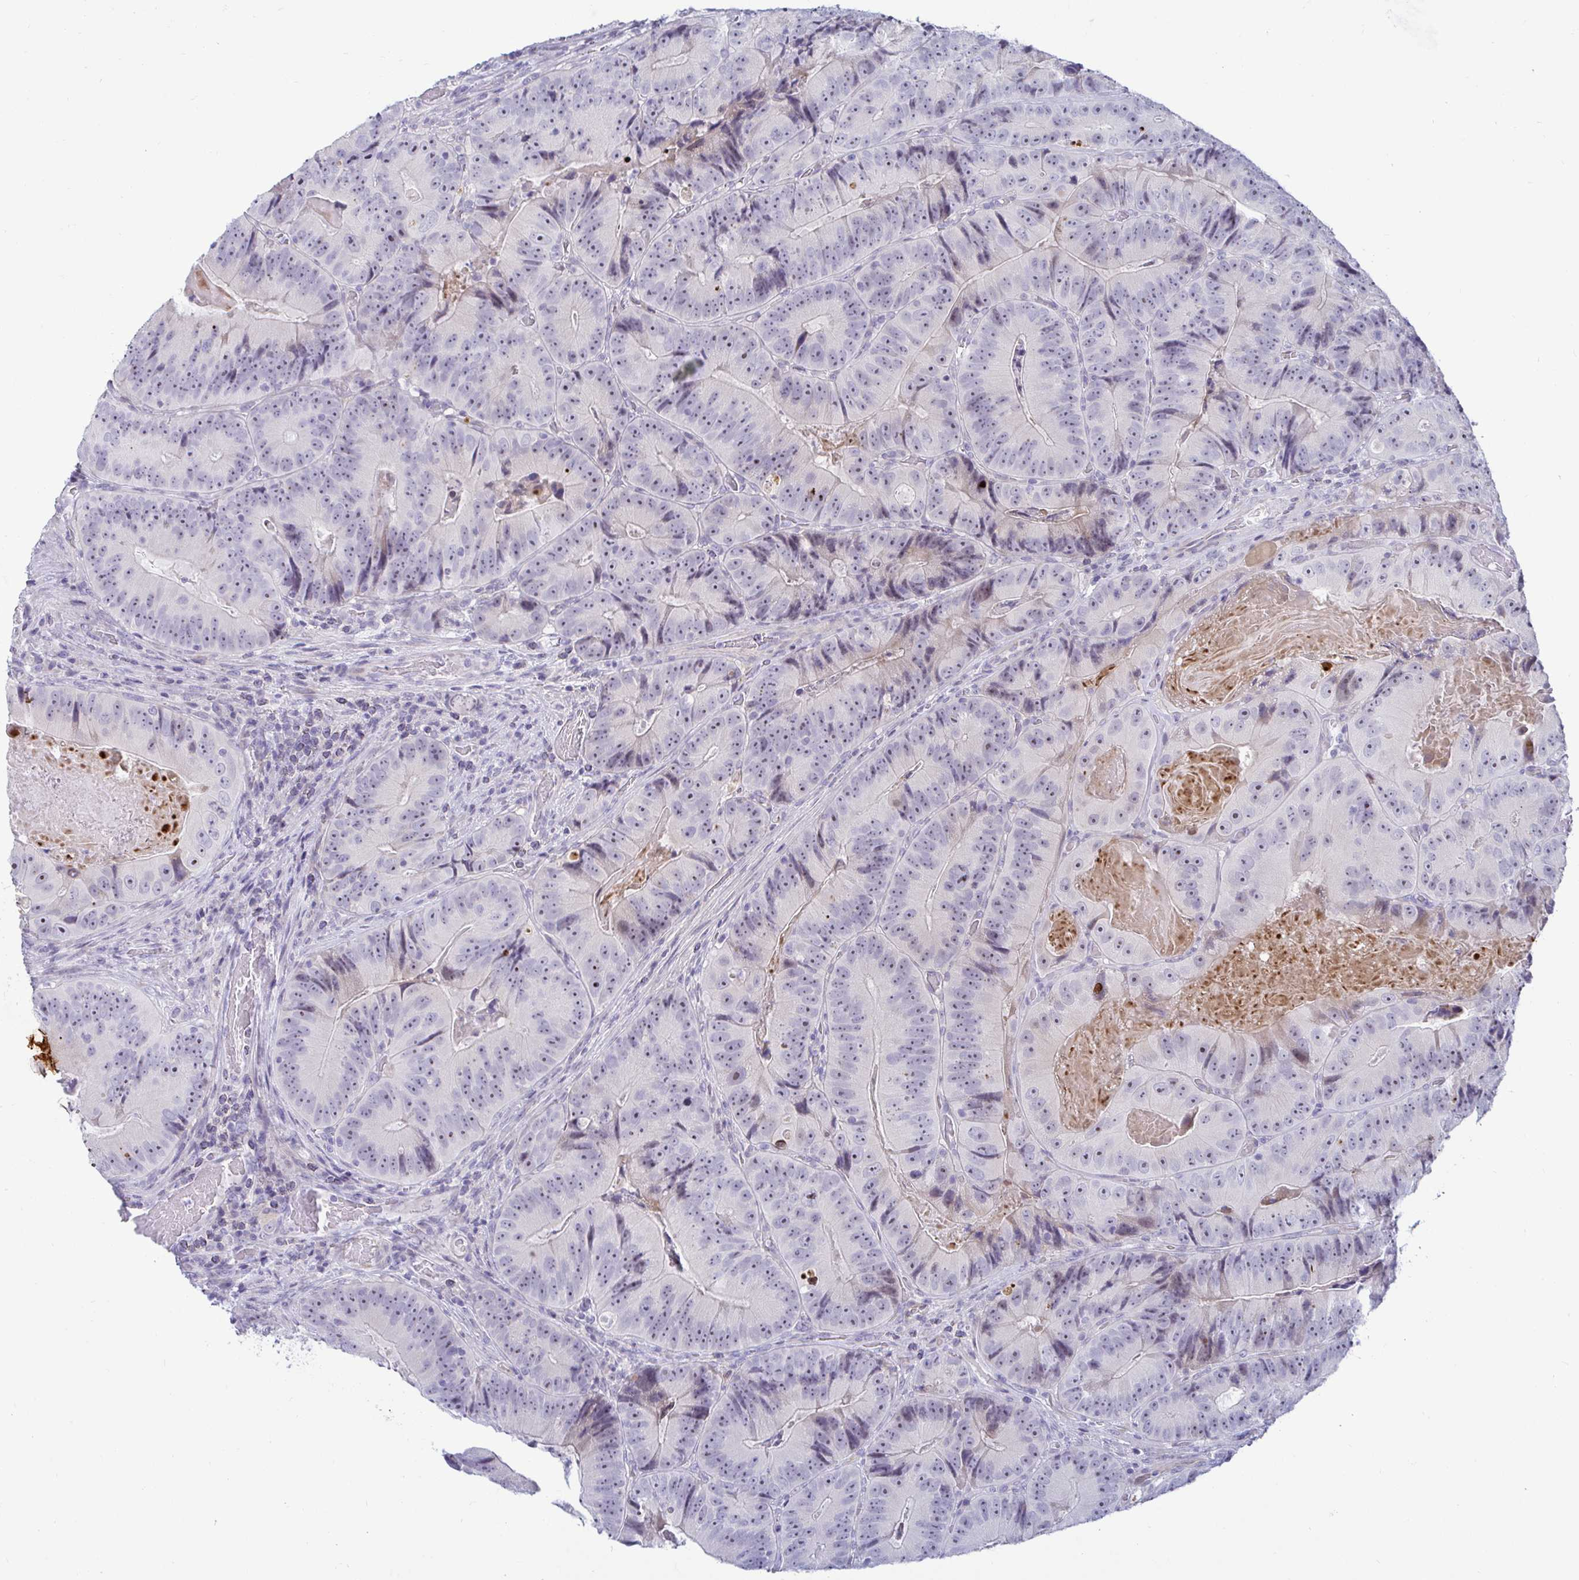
{"staining": {"intensity": "negative", "quantity": "none", "location": "none"}, "tissue": "colorectal cancer", "cell_type": "Tumor cells", "image_type": "cancer", "snomed": [{"axis": "morphology", "description": "Adenocarcinoma, NOS"}, {"axis": "topography", "description": "Colon"}], "caption": "Tumor cells are negative for protein expression in human colorectal cancer. (DAB IHC with hematoxylin counter stain).", "gene": "GSTM1", "patient": {"sex": "female", "age": 86}}